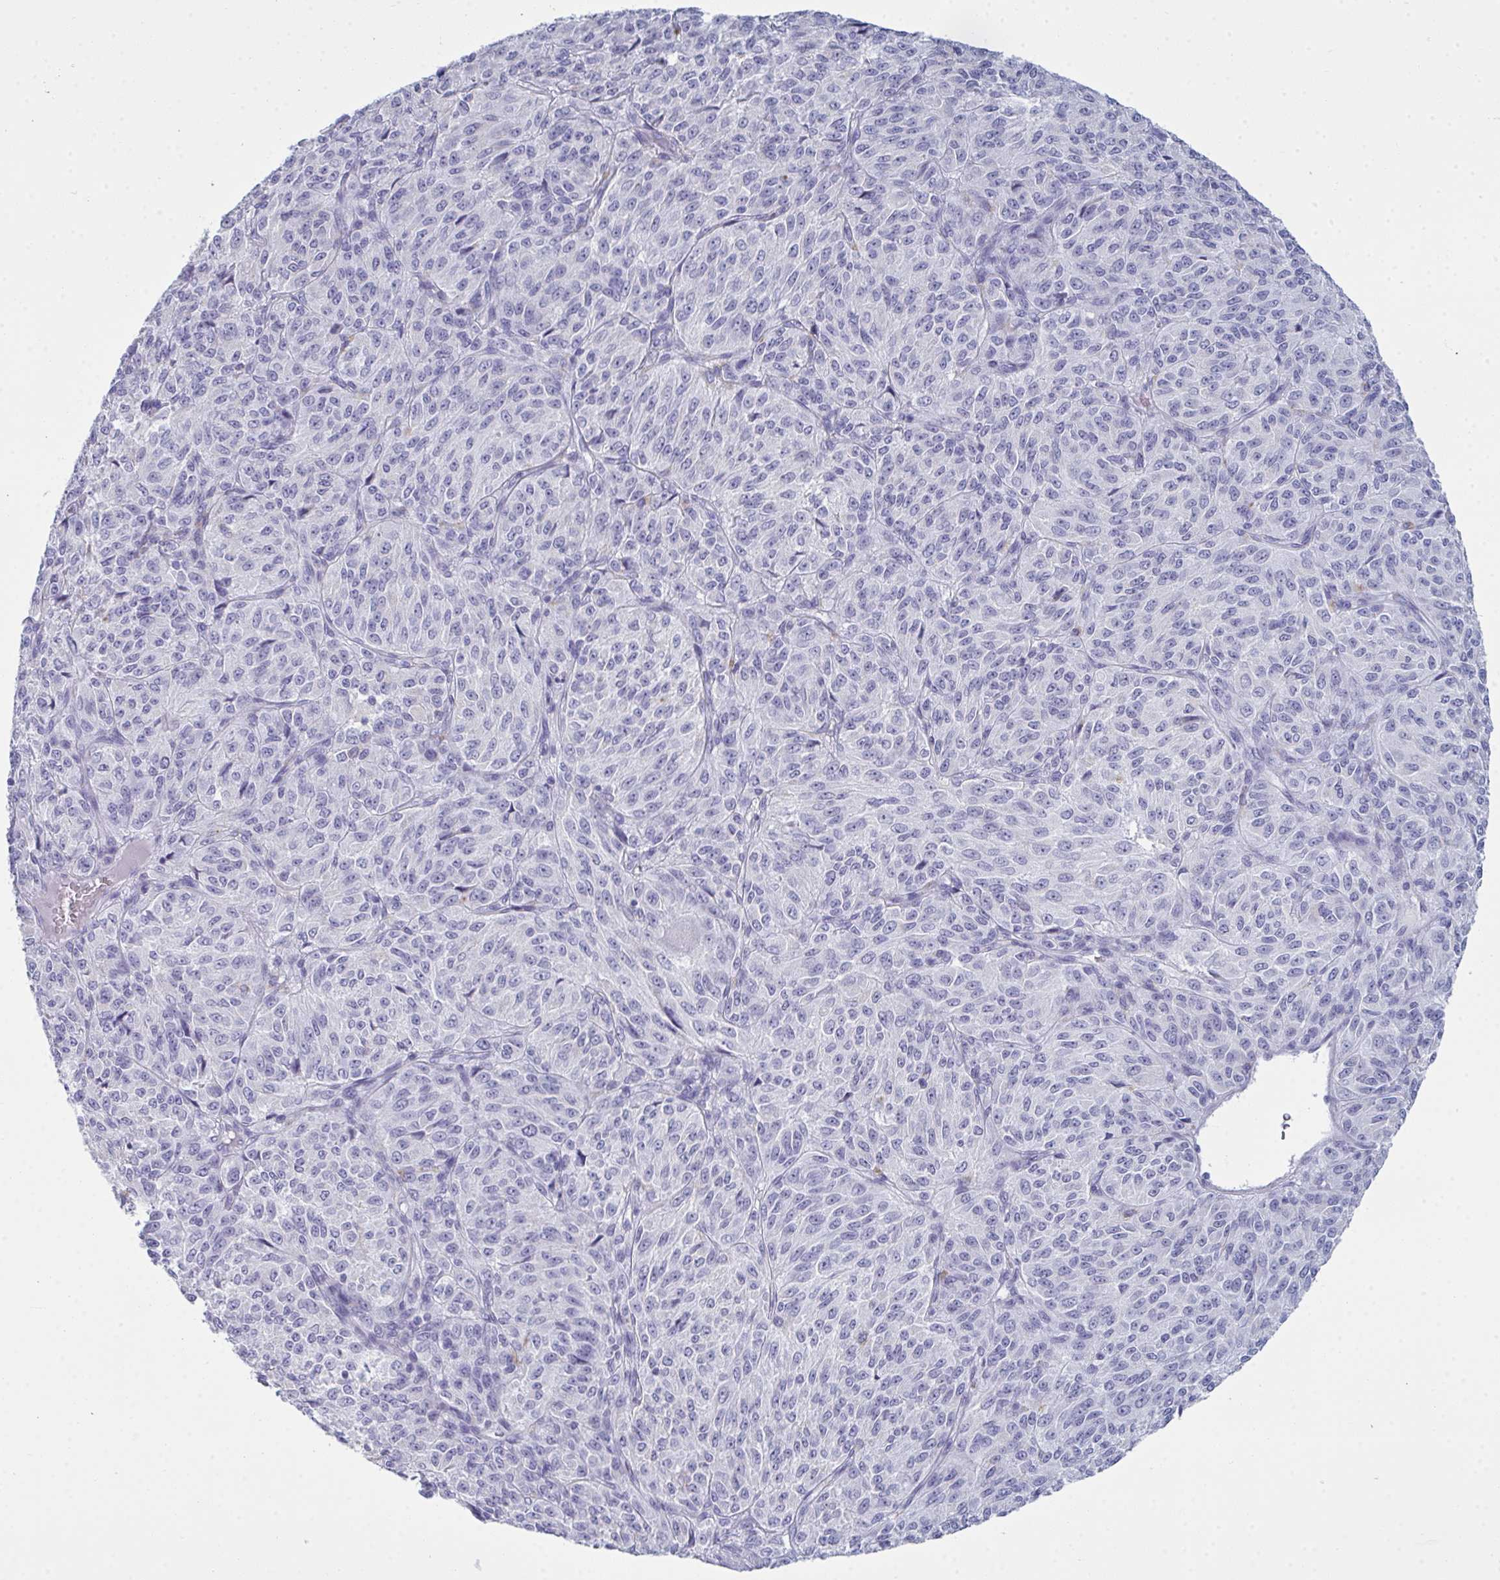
{"staining": {"intensity": "negative", "quantity": "none", "location": "none"}, "tissue": "melanoma", "cell_type": "Tumor cells", "image_type": "cancer", "snomed": [{"axis": "morphology", "description": "Malignant melanoma, Metastatic site"}, {"axis": "topography", "description": "Brain"}], "caption": "A high-resolution micrograph shows immunohistochemistry (IHC) staining of malignant melanoma (metastatic site), which demonstrates no significant expression in tumor cells. The staining is performed using DAB (3,3'-diaminobenzidine) brown chromogen with nuclei counter-stained in using hematoxylin.", "gene": "SERPINB10", "patient": {"sex": "female", "age": 56}}